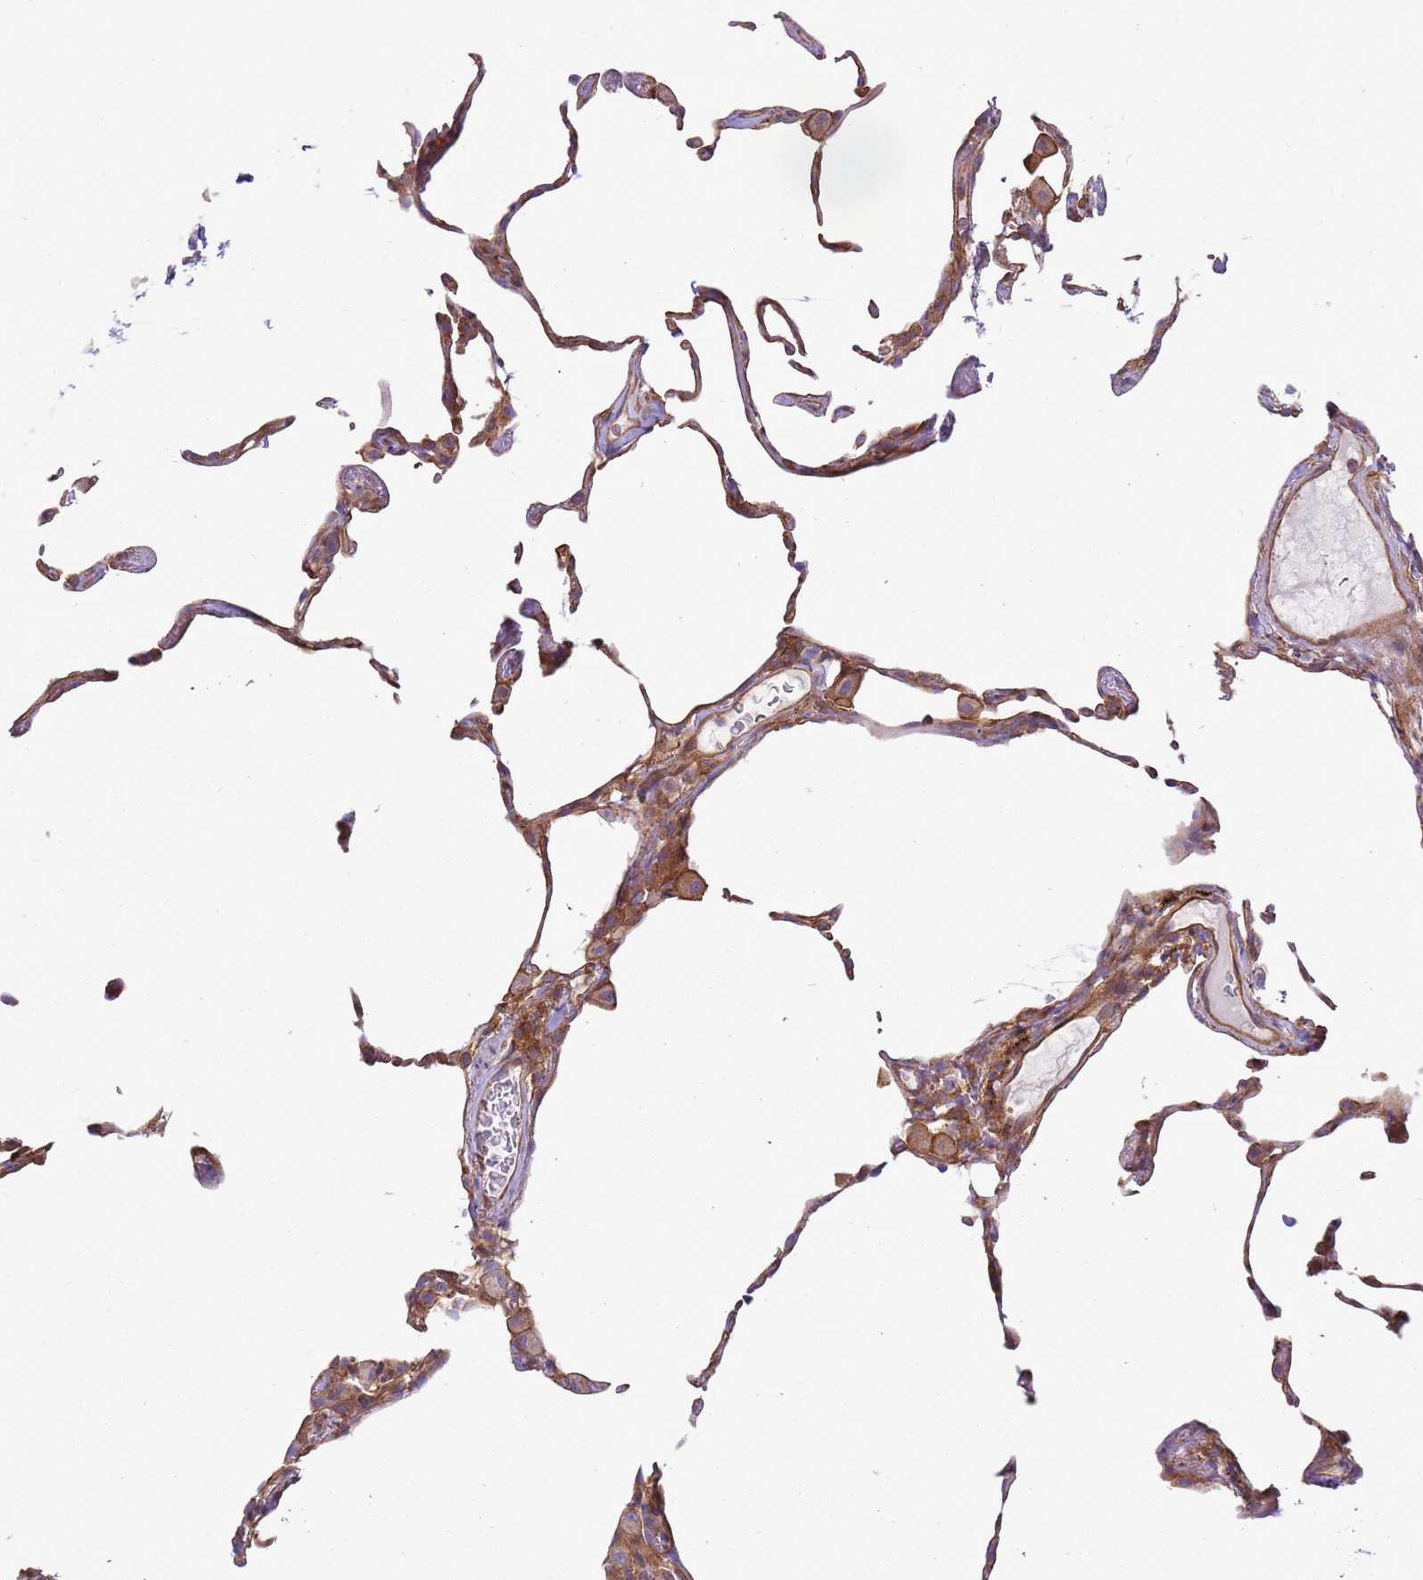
{"staining": {"intensity": "weak", "quantity": "25%-75%", "location": "cytoplasmic/membranous"}, "tissue": "lung", "cell_type": "Alveolar cells", "image_type": "normal", "snomed": [{"axis": "morphology", "description": "Normal tissue, NOS"}, {"axis": "topography", "description": "Lung"}], "caption": "Lung stained with immunohistochemistry (IHC) displays weak cytoplasmic/membranous staining in about 25%-75% of alveolar cells.", "gene": "SNX21", "patient": {"sex": "female", "age": 57}}